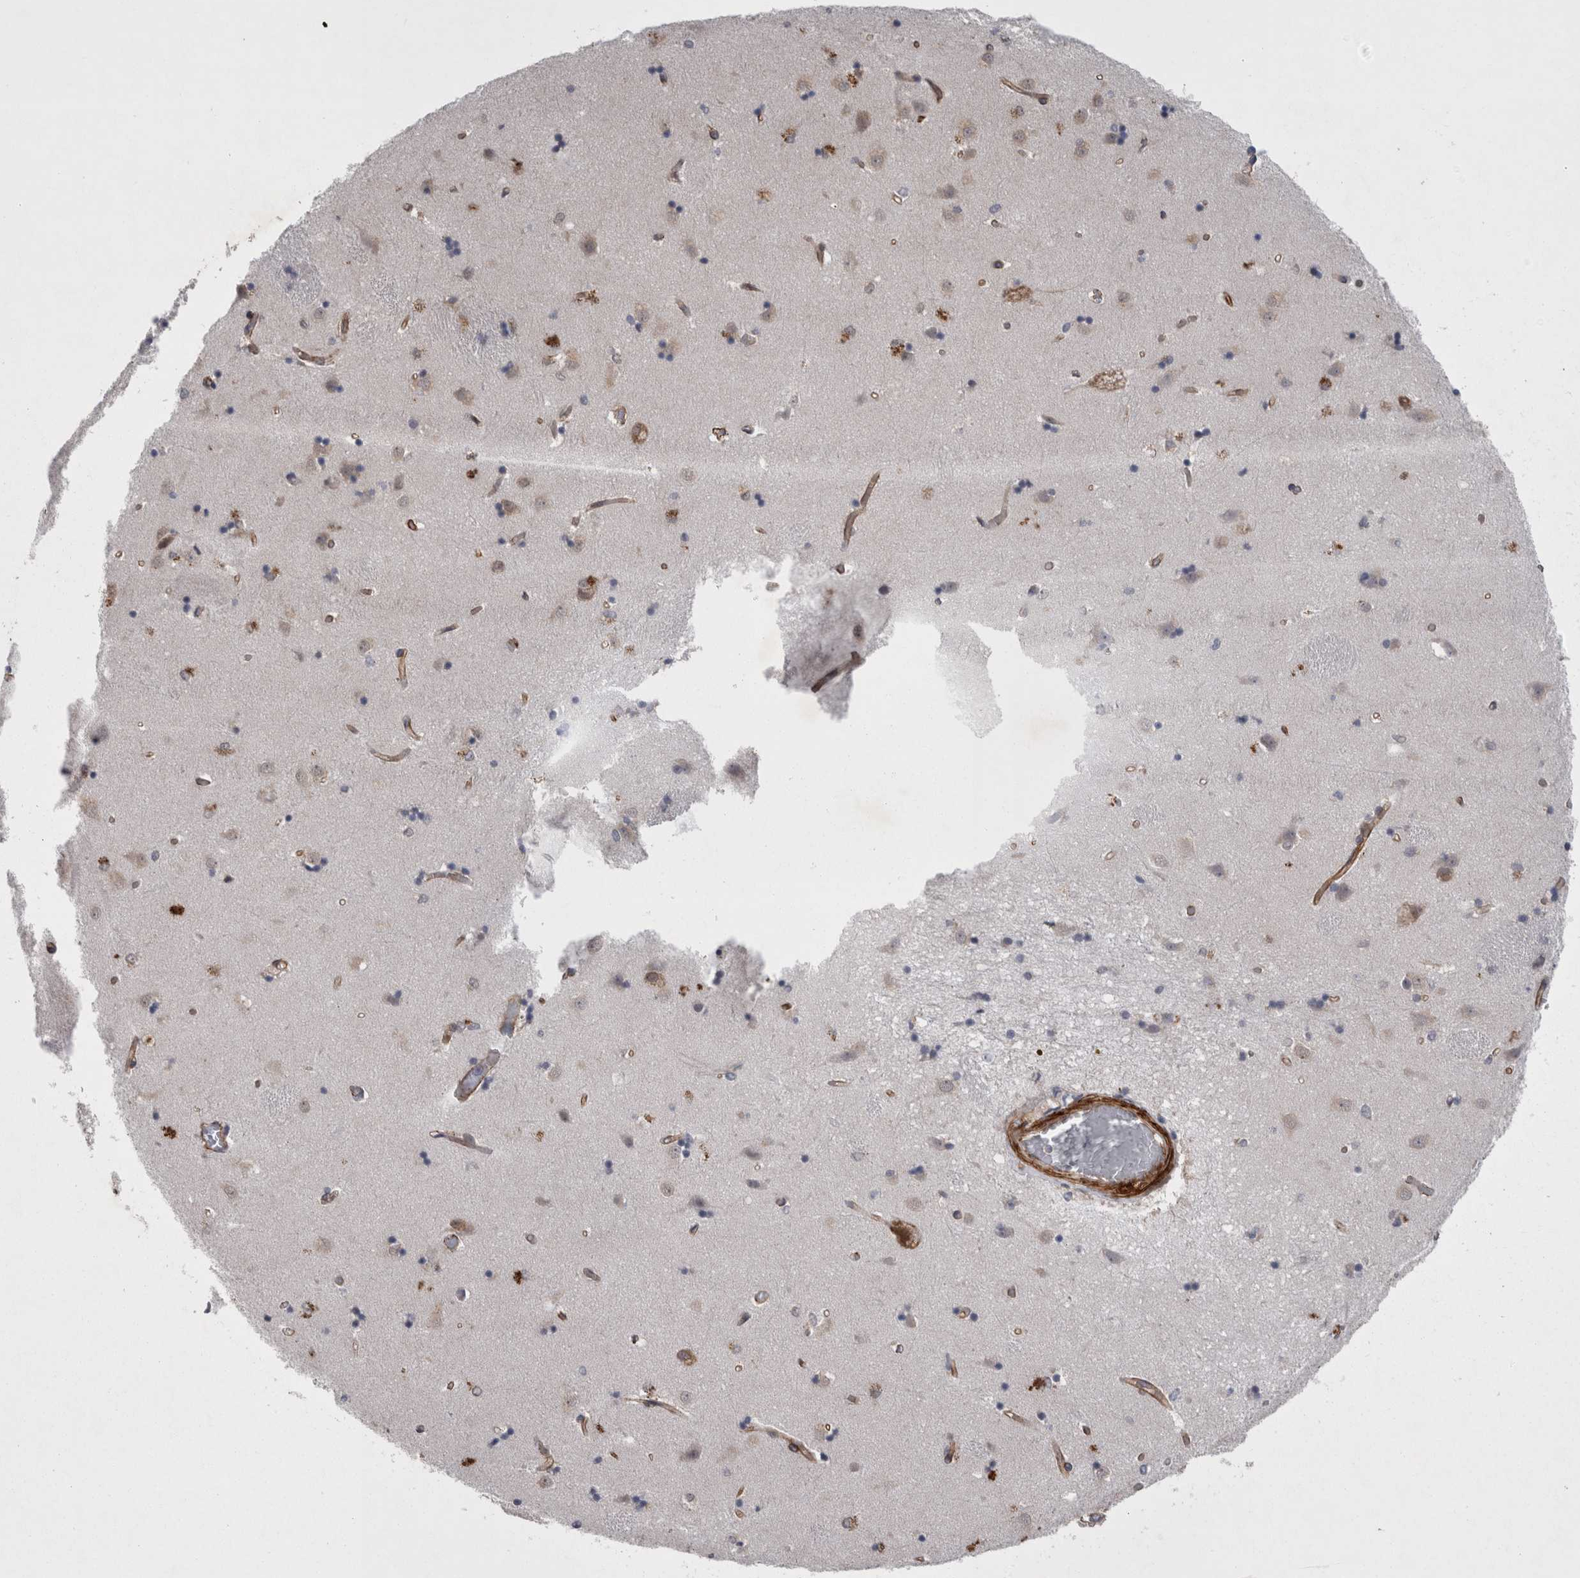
{"staining": {"intensity": "weak", "quantity": "25%-75%", "location": "cytoplasmic/membranous"}, "tissue": "caudate", "cell_type": "Glial cells", "image_type": "normal", "snomed": [{"axis": "morphology", "description": "Normal tissue, NOS"}, {"axis": "topography", "description": "Lateral ventricle wall"}], "caption": "A photomicrograph showing weak cytoplasmic/membranous positivity in about 25%-75% of glial cells in benign caudate, as visualized by brown immunohistochemical staining.", "gene": "DDX6", "patient": {"sex": "male", "age": 45}}